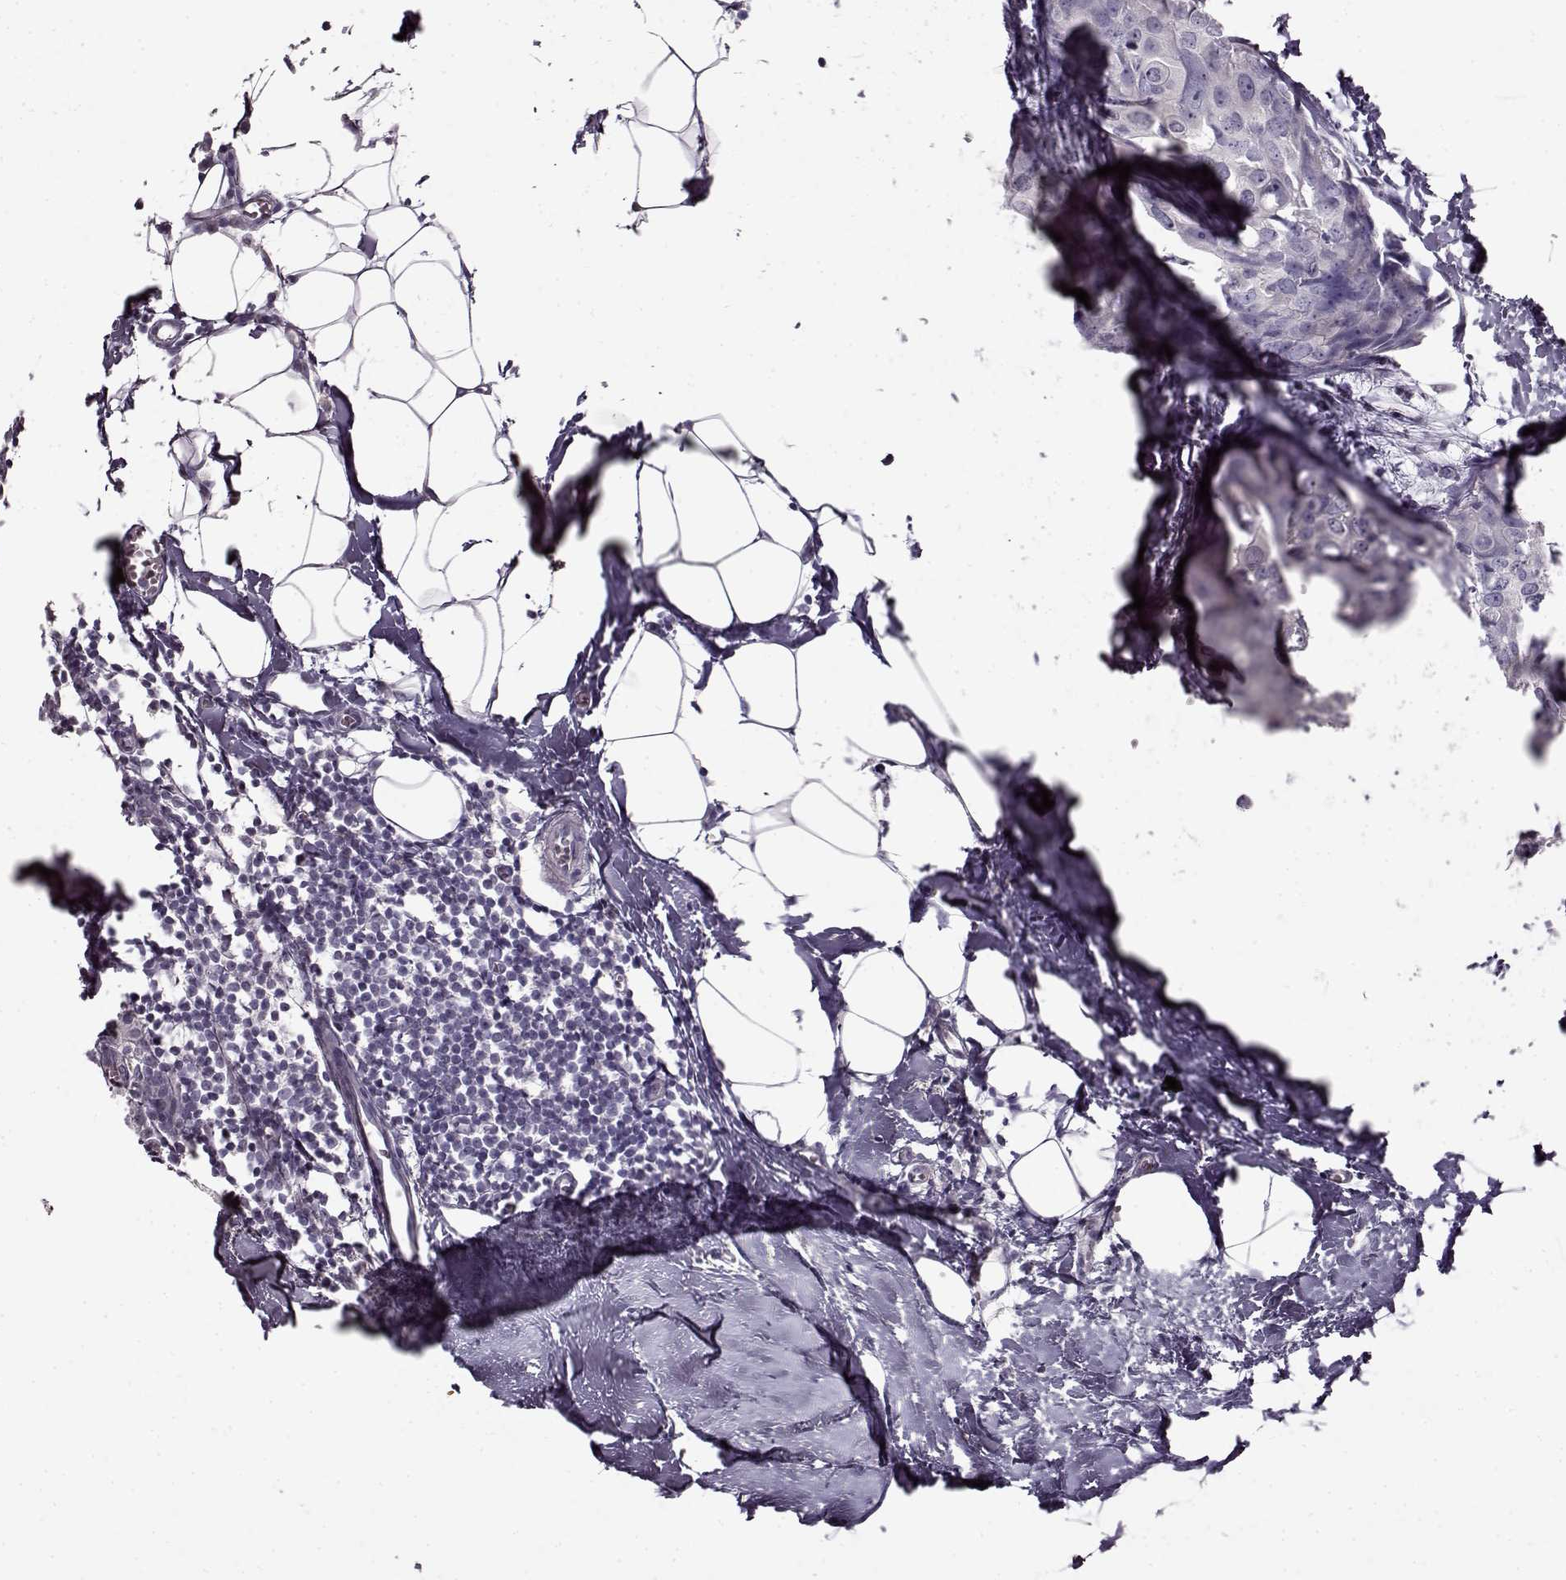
{"staining": {"intensity": "negative", "quantity": "none", "location": "none"}, "tissue": "breast cancer", "cell_type": "Tumor cells", "image_type": "cancer", "snomed": [{"axis": "morphology", "description": "Duct carcinoma"}, {"axis": "topography", "description": "Breast"}], "caption": "This is an immunohistochemistry (IHC) photomicrograph of breast cancer (intraductal carcinoma). There is no staining in tumor cells.", "gene": "RP1L1", "patient": {"sex": "female", "age": 38}}